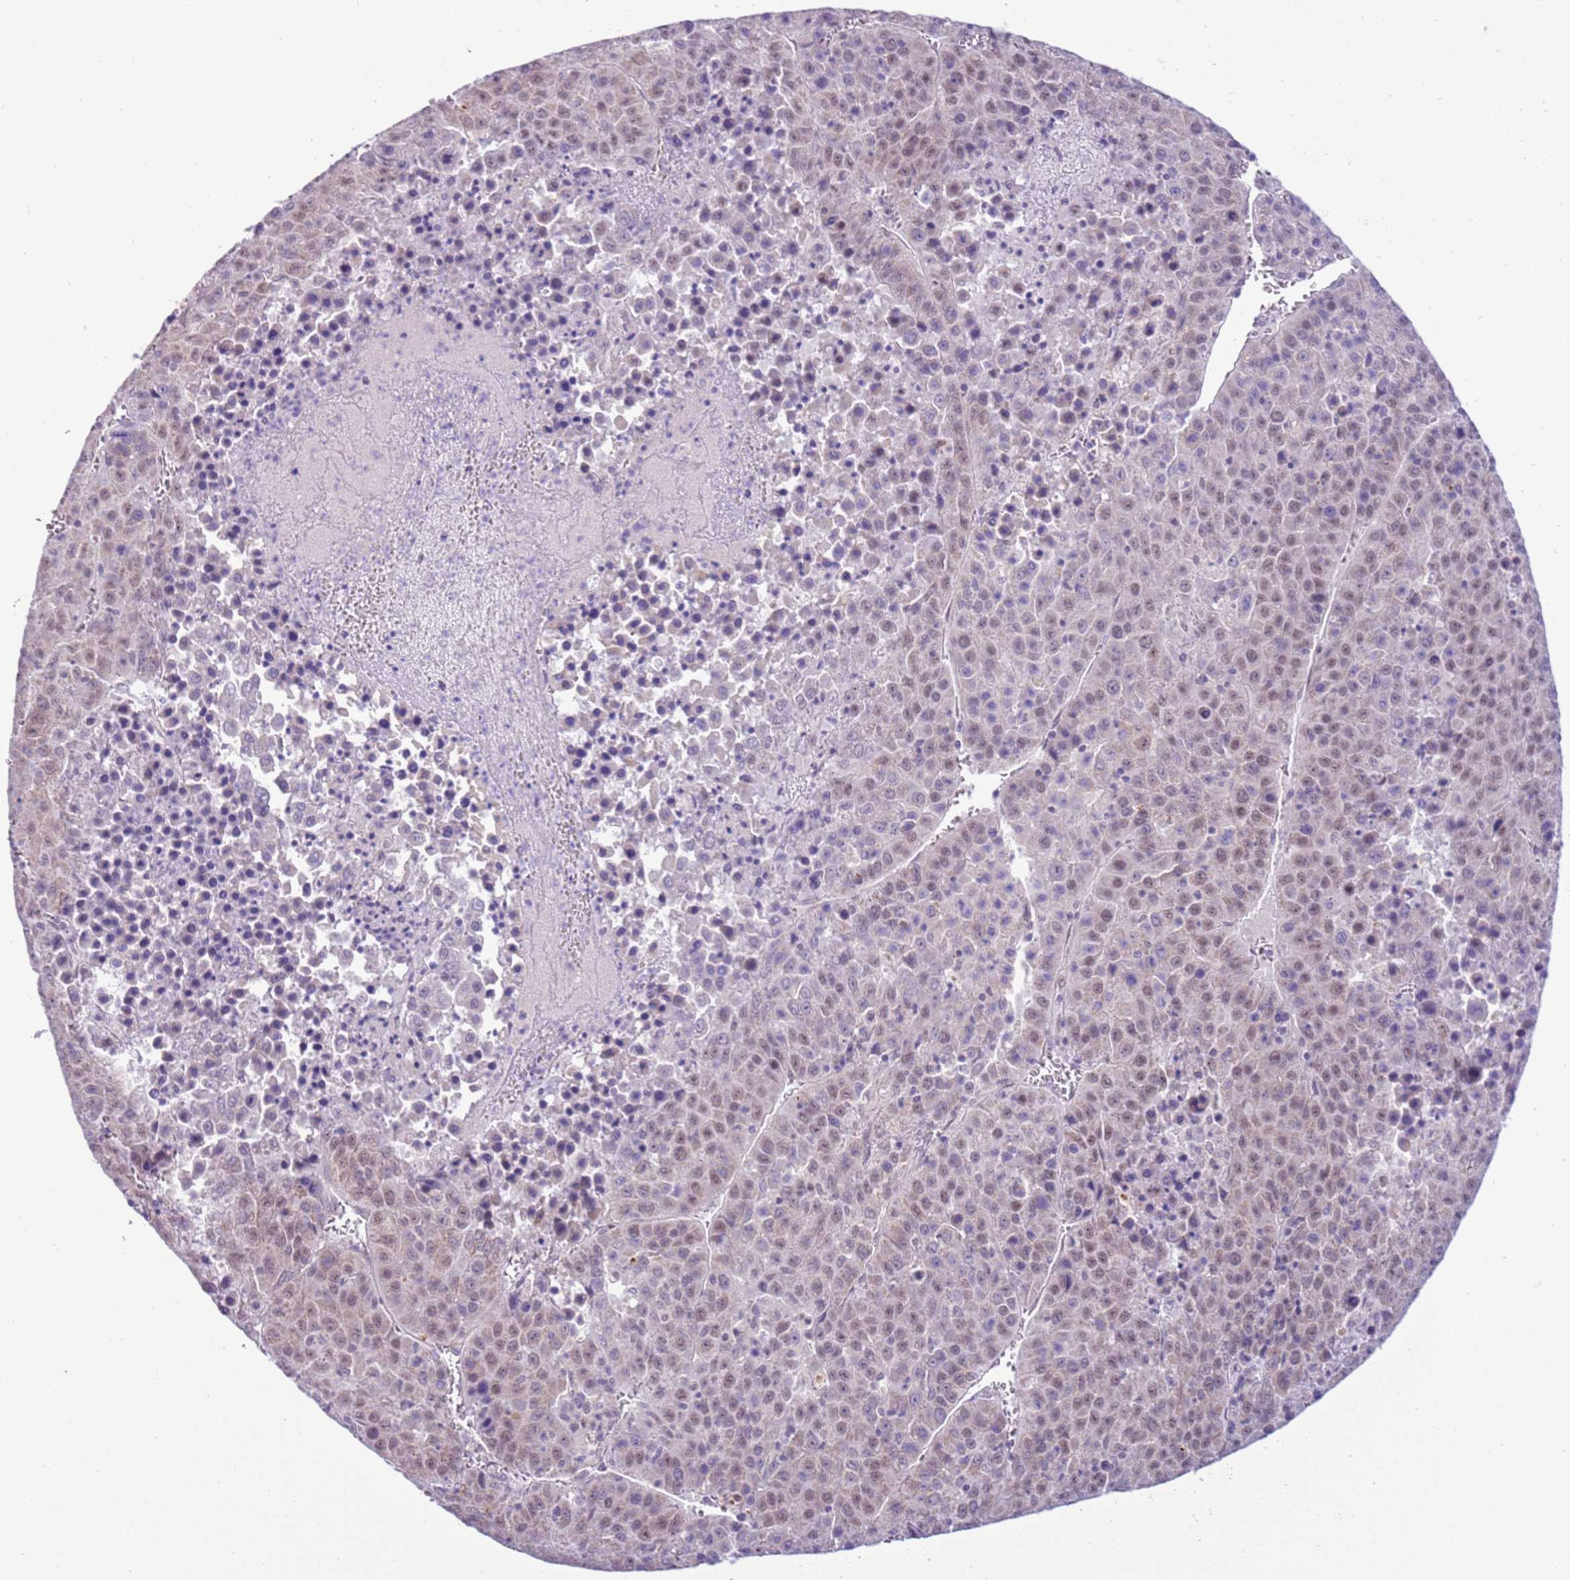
{"staining": {"intensity": "weak", "quantity": ">75%", "location": "nuclear"}, "tissue": "liver cancer", "cell_type": "Tumor cells", "image_type": "cancer", "snomed": [{"axis": "morphology", "description": "Carcinoma, Hepatocellular, NOS"}, {"axis": "topography", "description": "Liver"}], "caption": "Tumor cells demonstrate low levels of weak nuclear positivity in about >75% of cells in human liver hepatocellular carcinoma. (Stains: DAB (3,3'-diaminobenzidine) in brown, nuclei in blue, Microscopy: brightfield microscopy at high magnification).", "gene": "FAM120C", "patient": {"sex": "female", "age": 53}}